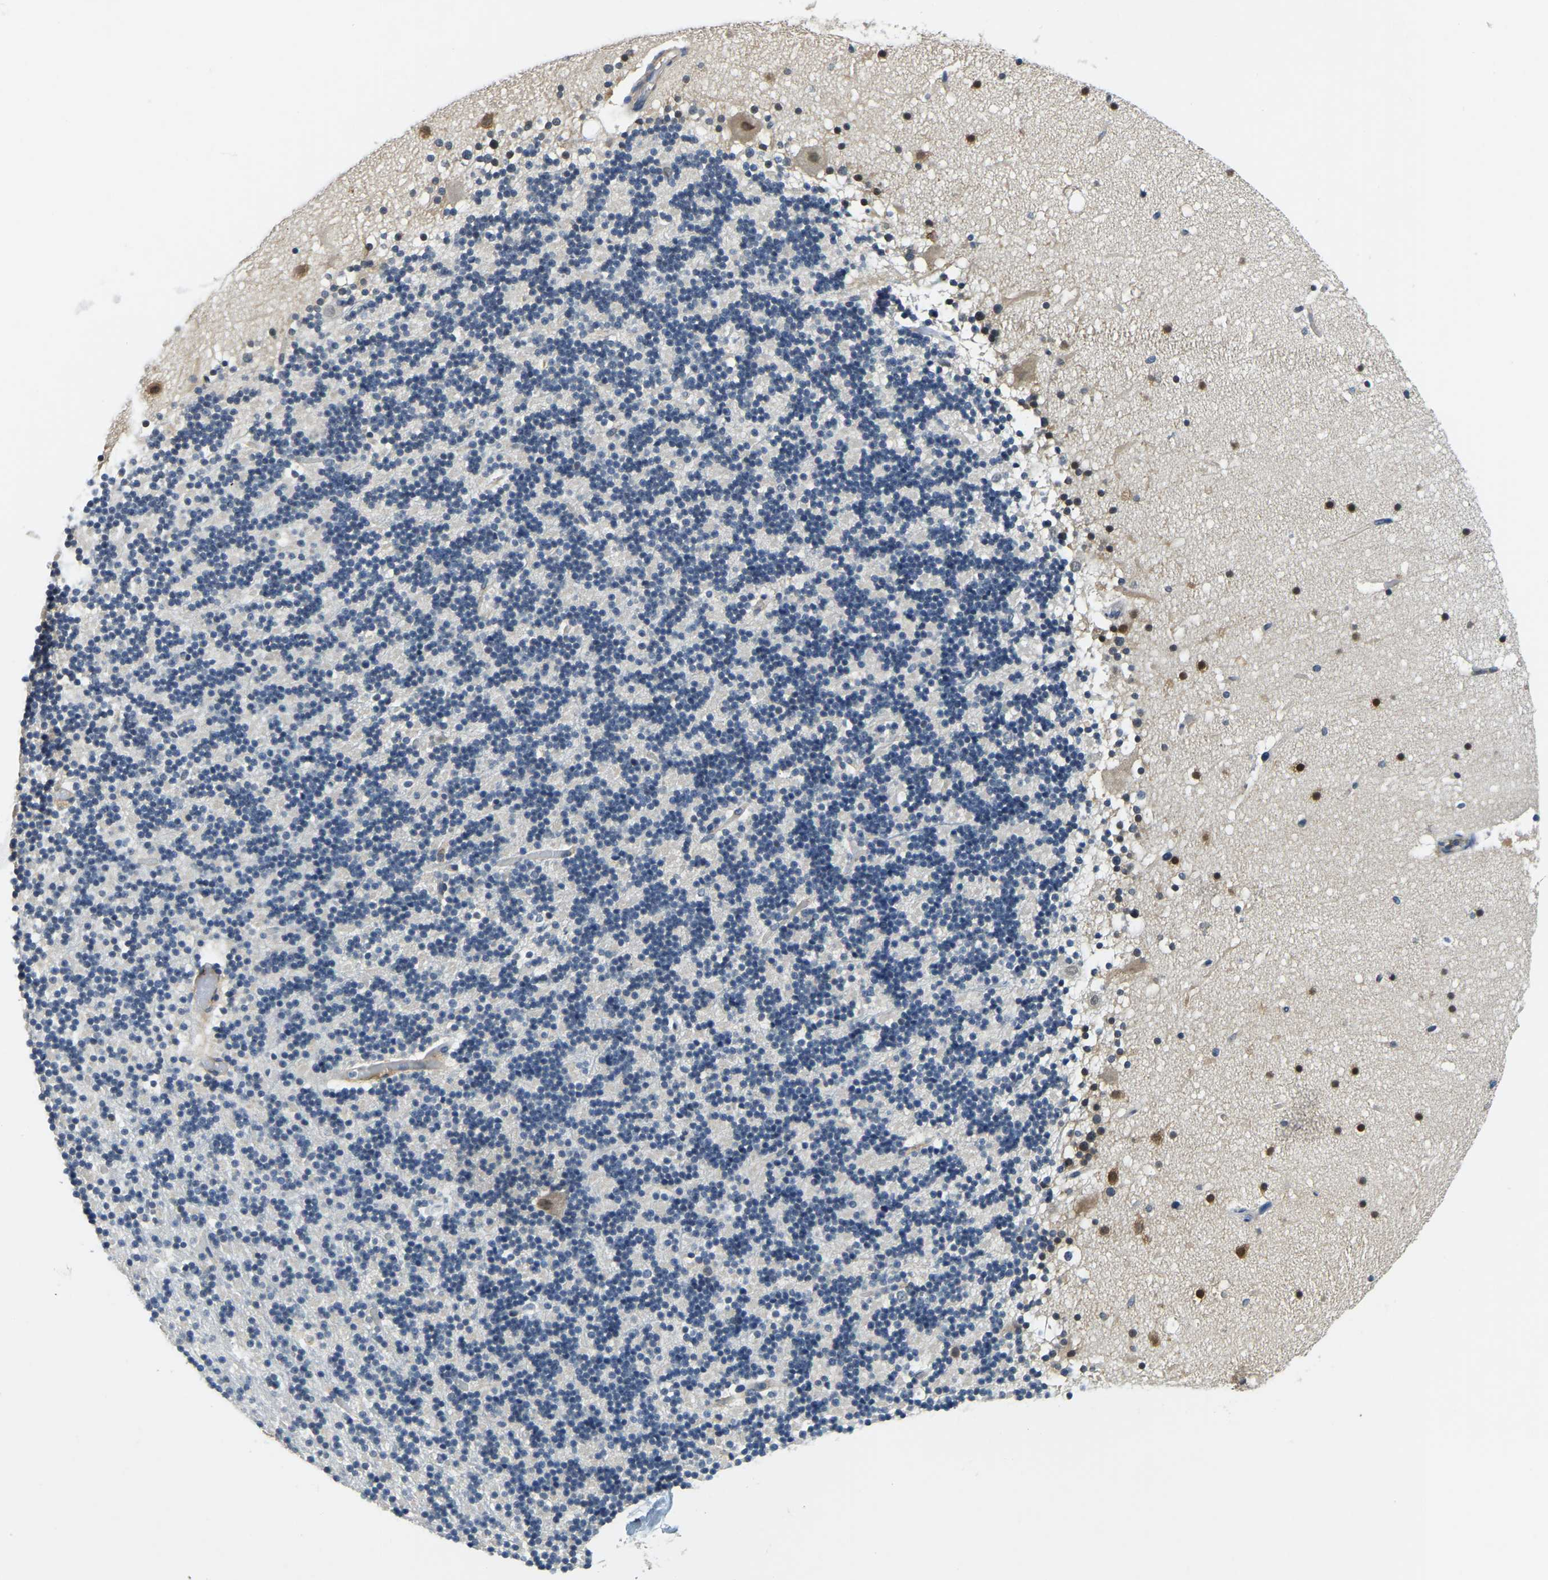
{"staining": {"intensity": "negative", "quantity": "none", "location": "none"}, "tissue": "cerebellum", "cell_type": "Cells in granular layer", "image_type": "normal", "snomed": [{"axis": "morphology", "description": "Normal tissue, NOS"}, {"axis": "topography", "description": "Cerebellum"}], "caption": "There is no significant expression in cells in granular layer of cerebellum.", "gene": "AHNAK", "patient": {"sex": "male", "age": 57}}